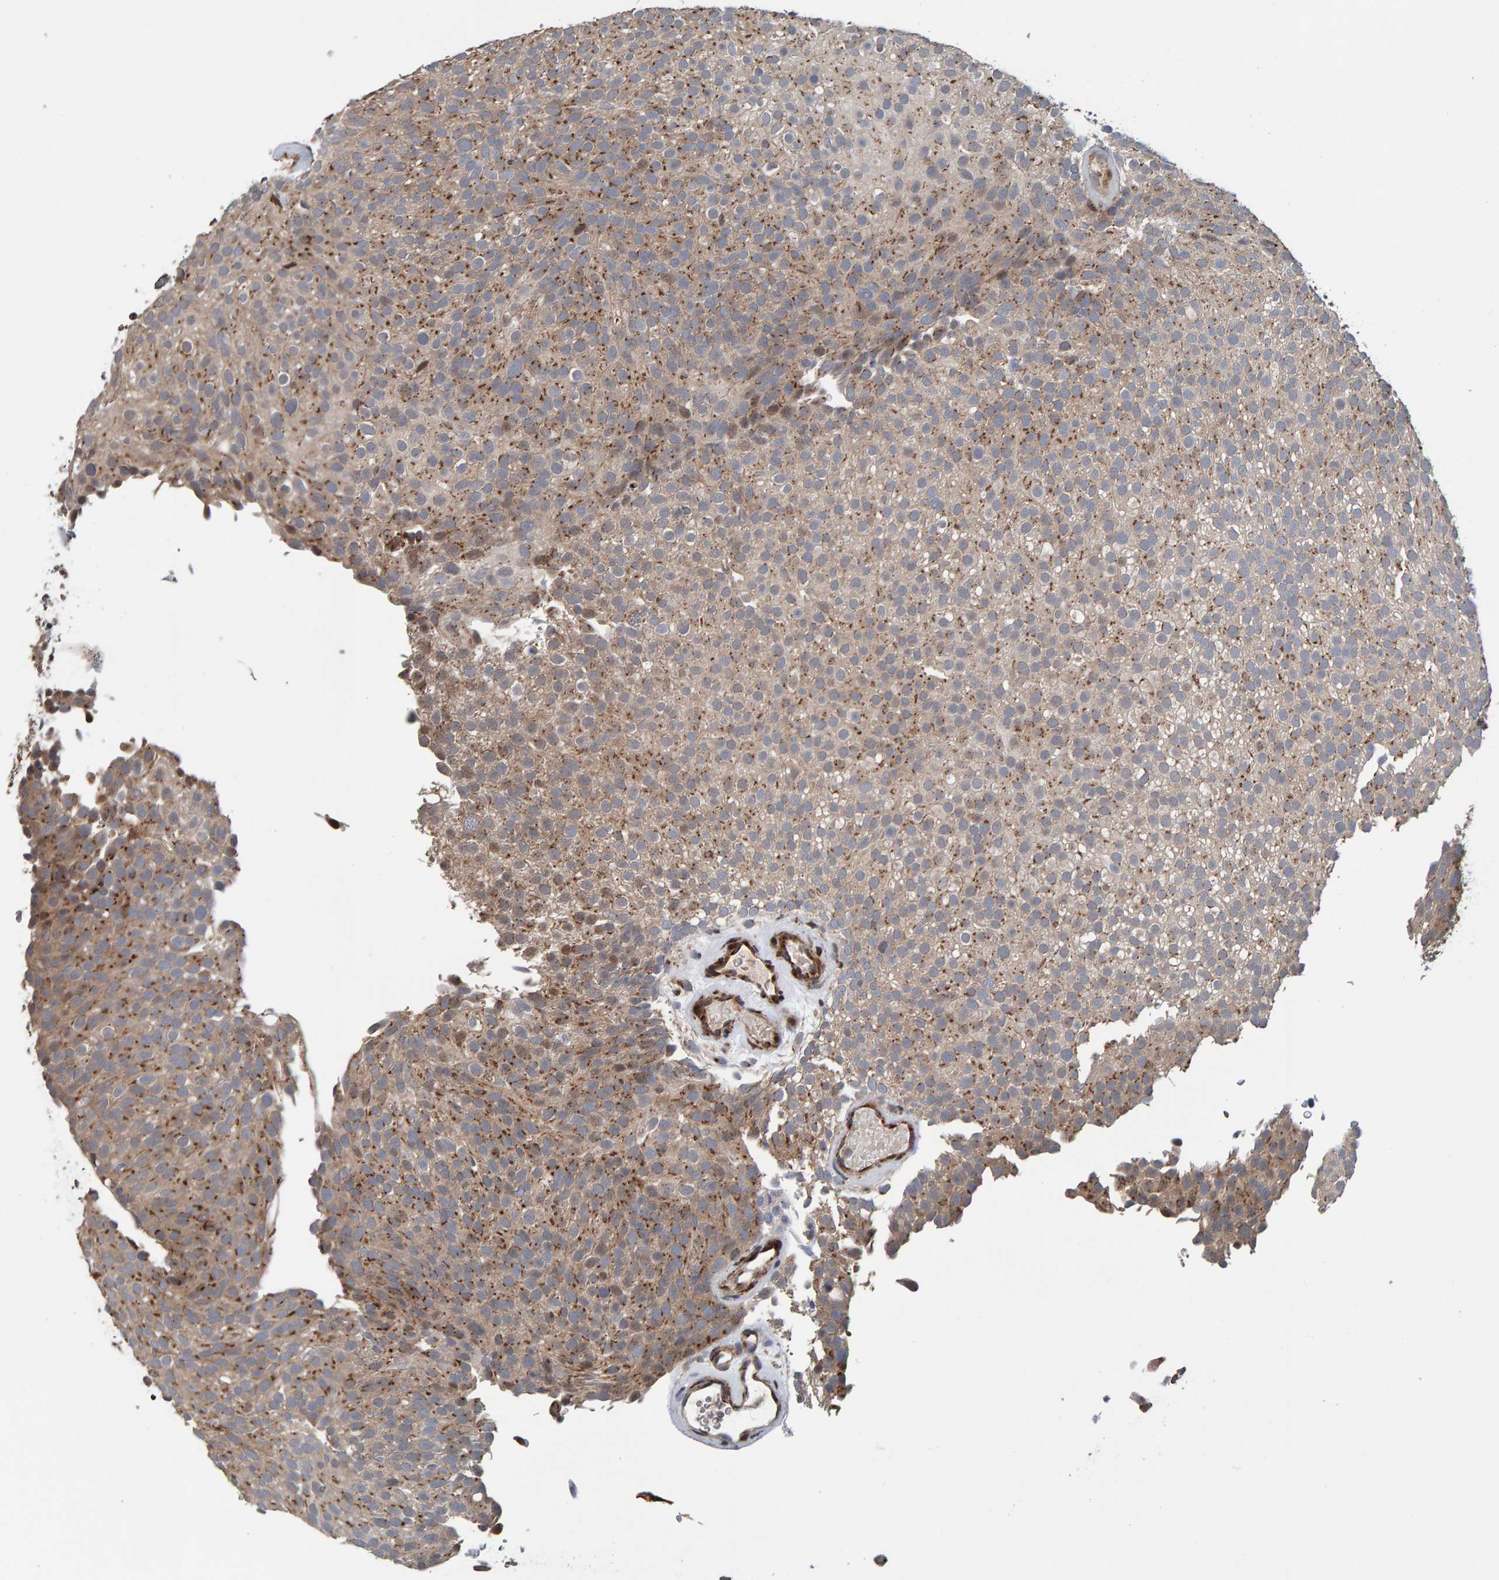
{"staining": {"intensity": "moderate", "quantity": ">75%", "location": "cytoplasmic/membranous"}, "tissue": "urothelial cancer", "cell_type": "Tumor cells", "image_type": "cancer", "snomed": [{"axis": "morphology", "description": "Urothelial carcinoma, Low grade"}, {"axis": "topography", "description": "Urinary bladder"}], "caption": "Protein staining of urothelial cancer tissue exhibits moderate cytoplasmic/membranous expression in about >75% of tumor cells.", "gene": "CCDC25", "patient": {"sex": "male", "age": 78}}